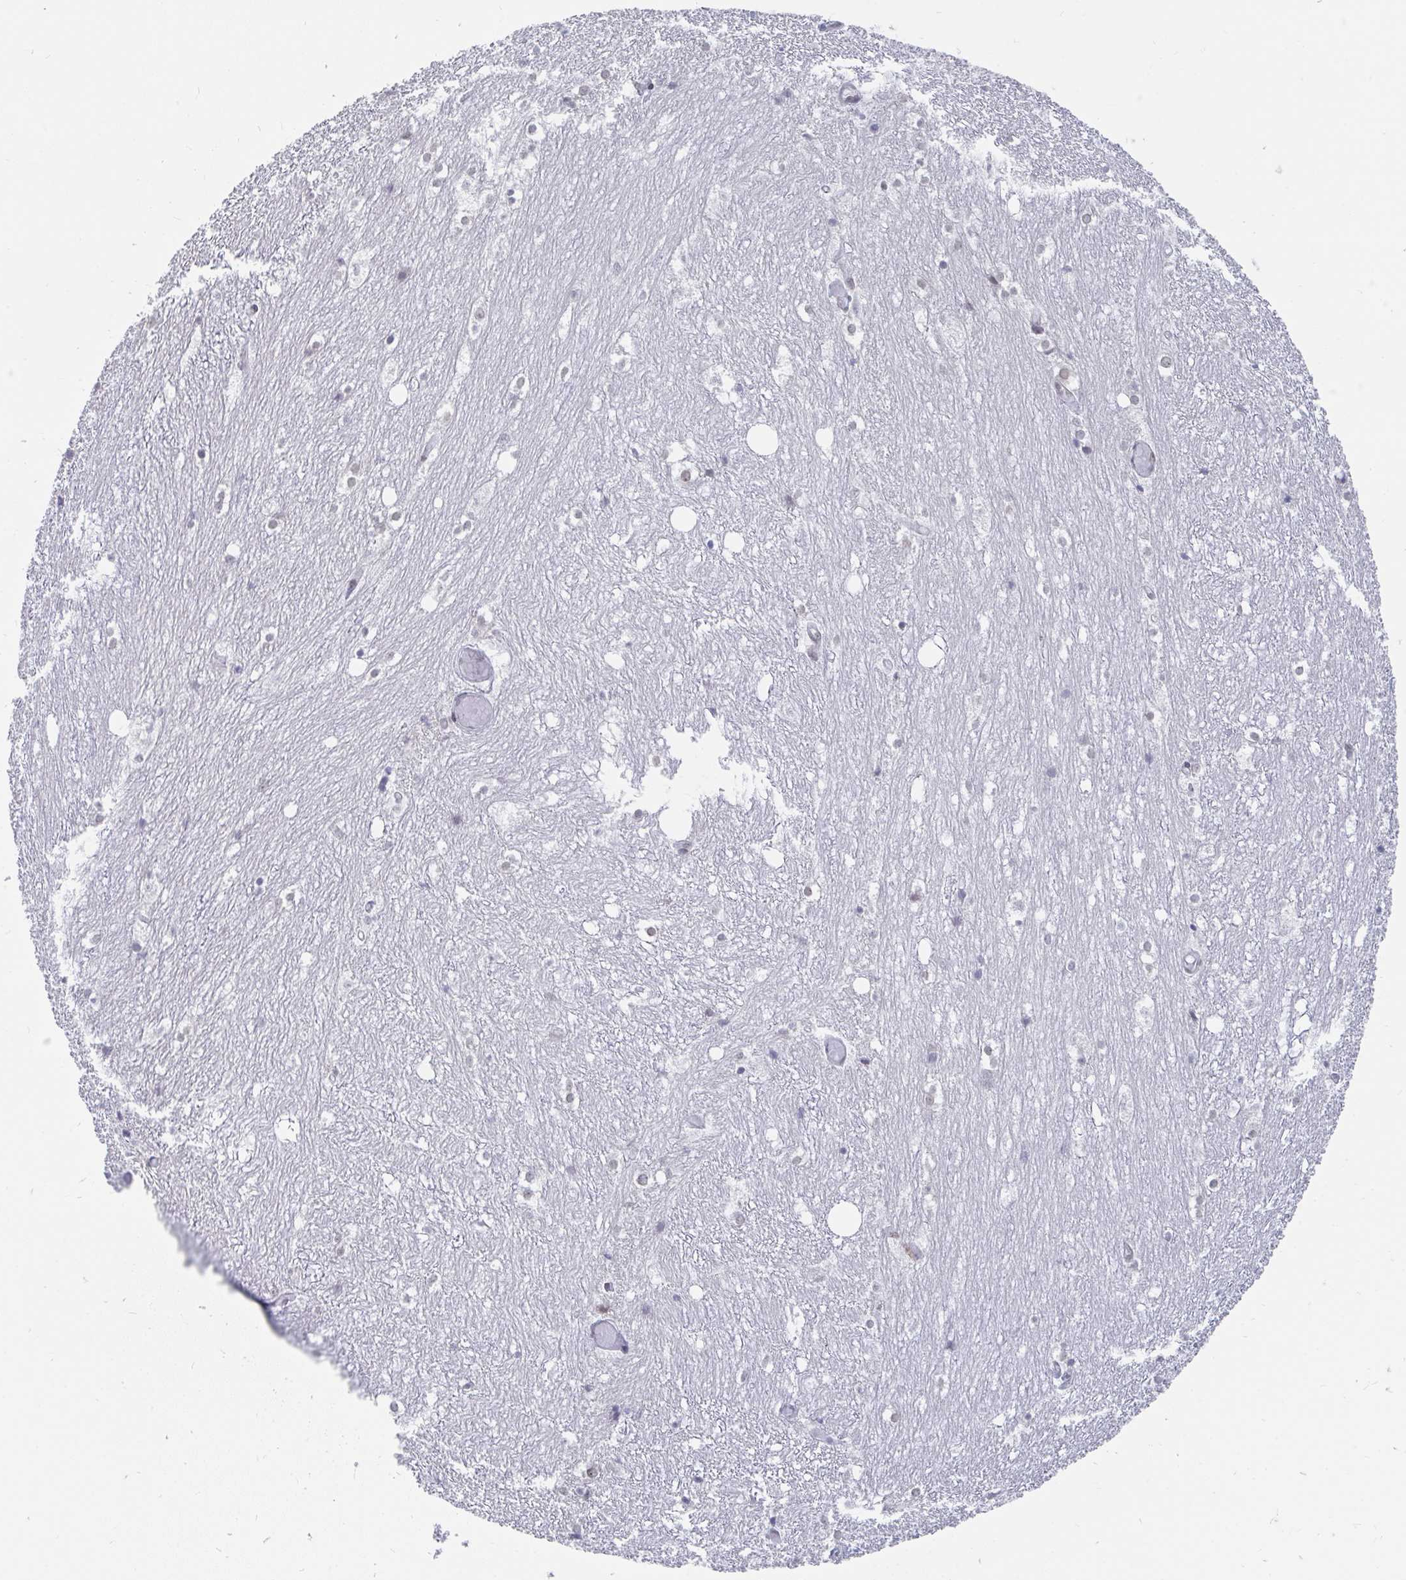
{"staining": {"intensity": "moderate", "quantity": "<25%", "location": "nuclear"}, "tissue": "hippocampus", "cell_type": "Glial cells", "image_type": "normal", "snomed": [{"axis": "morphology", "description": "Normal tissue, NOS"}, {"axis": "topography", "description": "Hippocampus"}], "caption": "Protein analysis of unremarkable hippocampus demonstrates moderate nuclear expression in about <25% of glial cells. (Brightfield microscopy of DAB IHC at high magnification).", "gene": "TRIP12", "patient": {"sex": "female", "age": 52}}